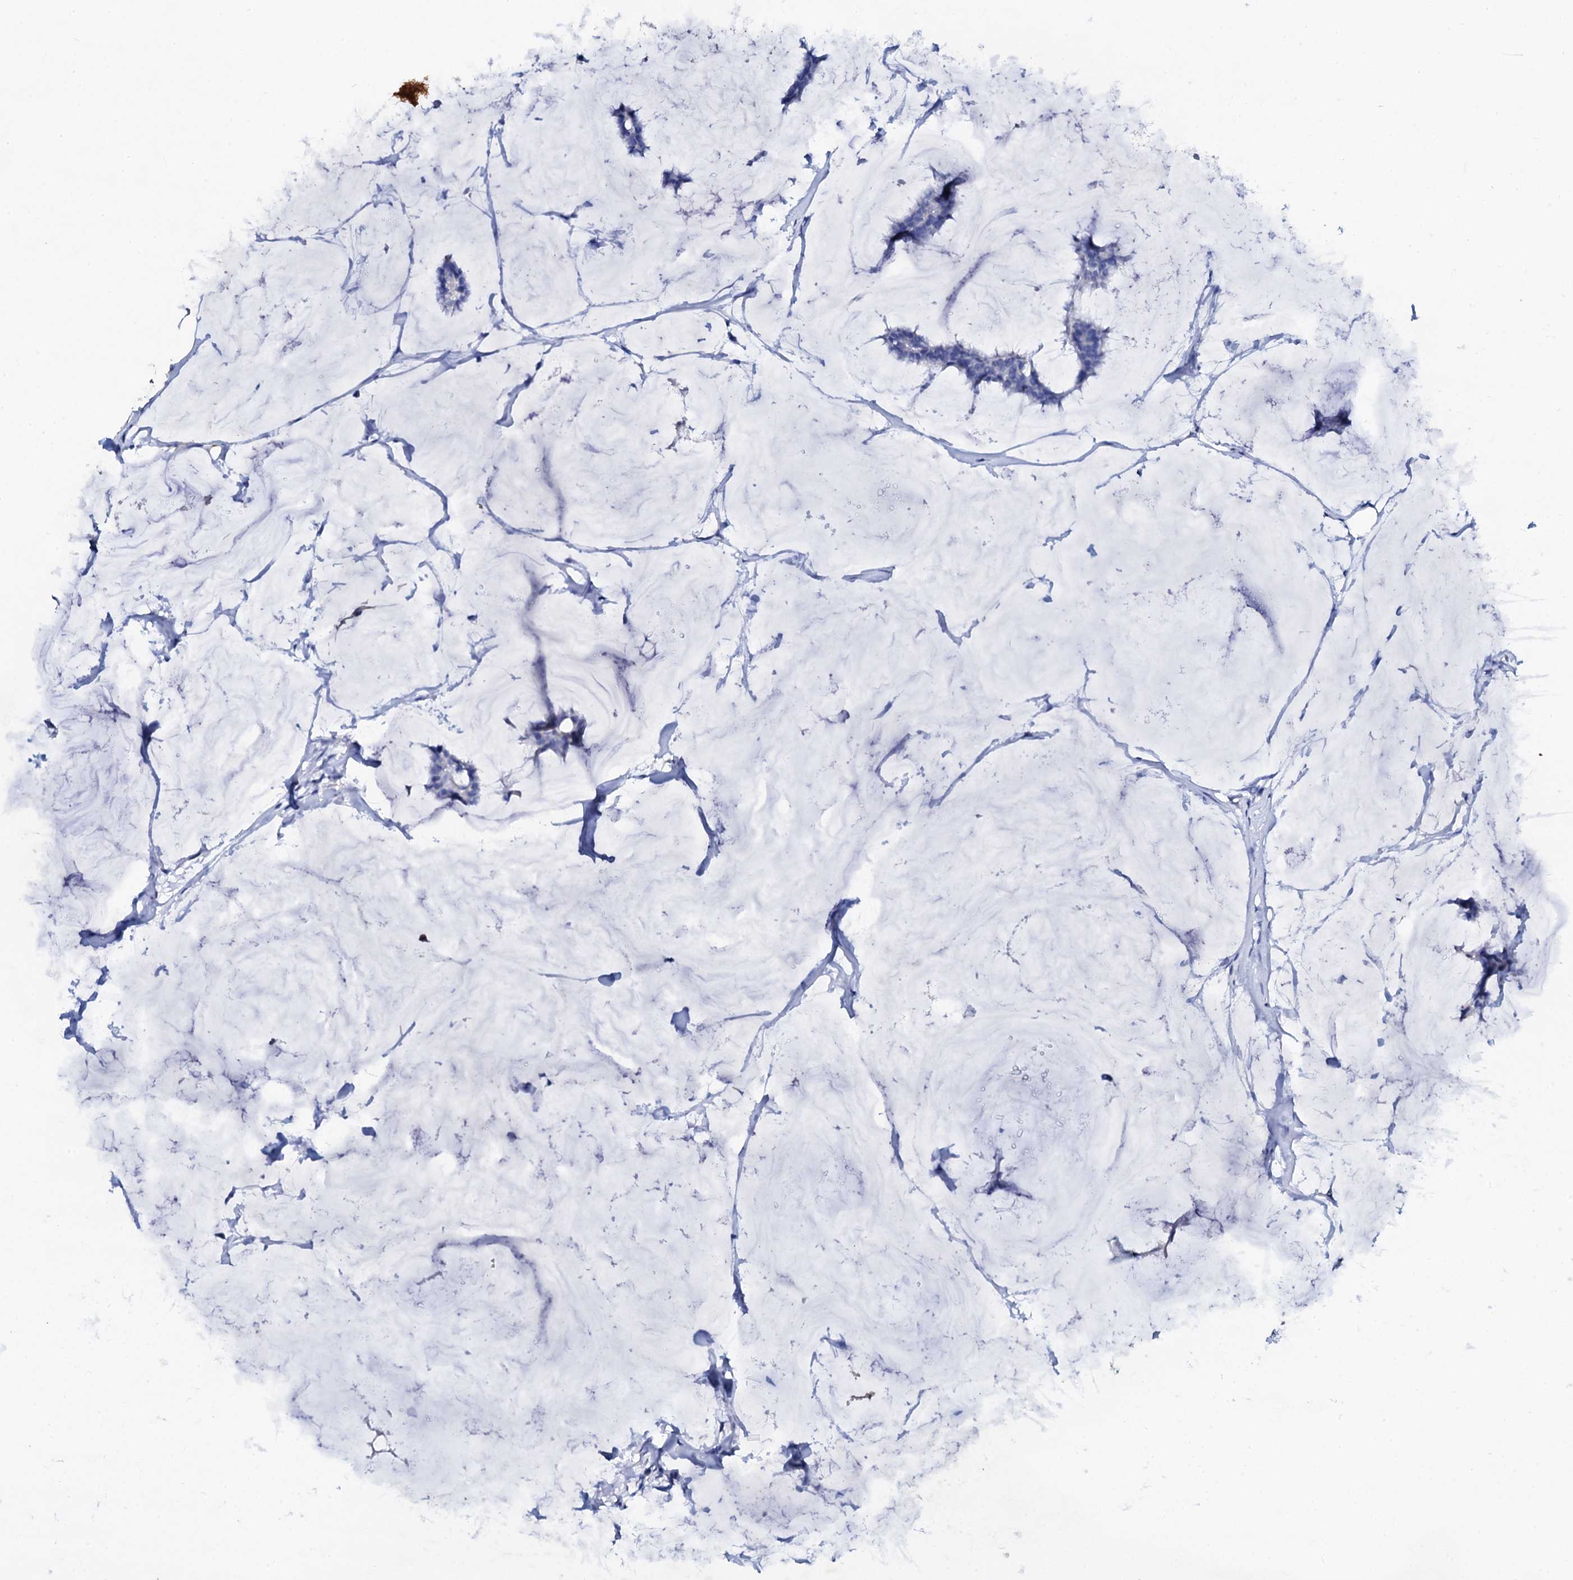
{"staining": {"intensity": "negative", "quantity": "none", "location": "none"}, "tissue": "breast cancer", "cell_type": "Tumor cells", "image_type": "cancer", "snomed": [{"axis": "morphology", "description": "Duct carcinoma"}, {"axis": "topography", "description": "Breast"}], "caption": "This is a histopathology image of immunohistochemistry (IHC) staining of breast cancer, which shows no expression in tumor cells.", "gene": "GLB1L3", "patient": {"sex": "female", "age": 93}}